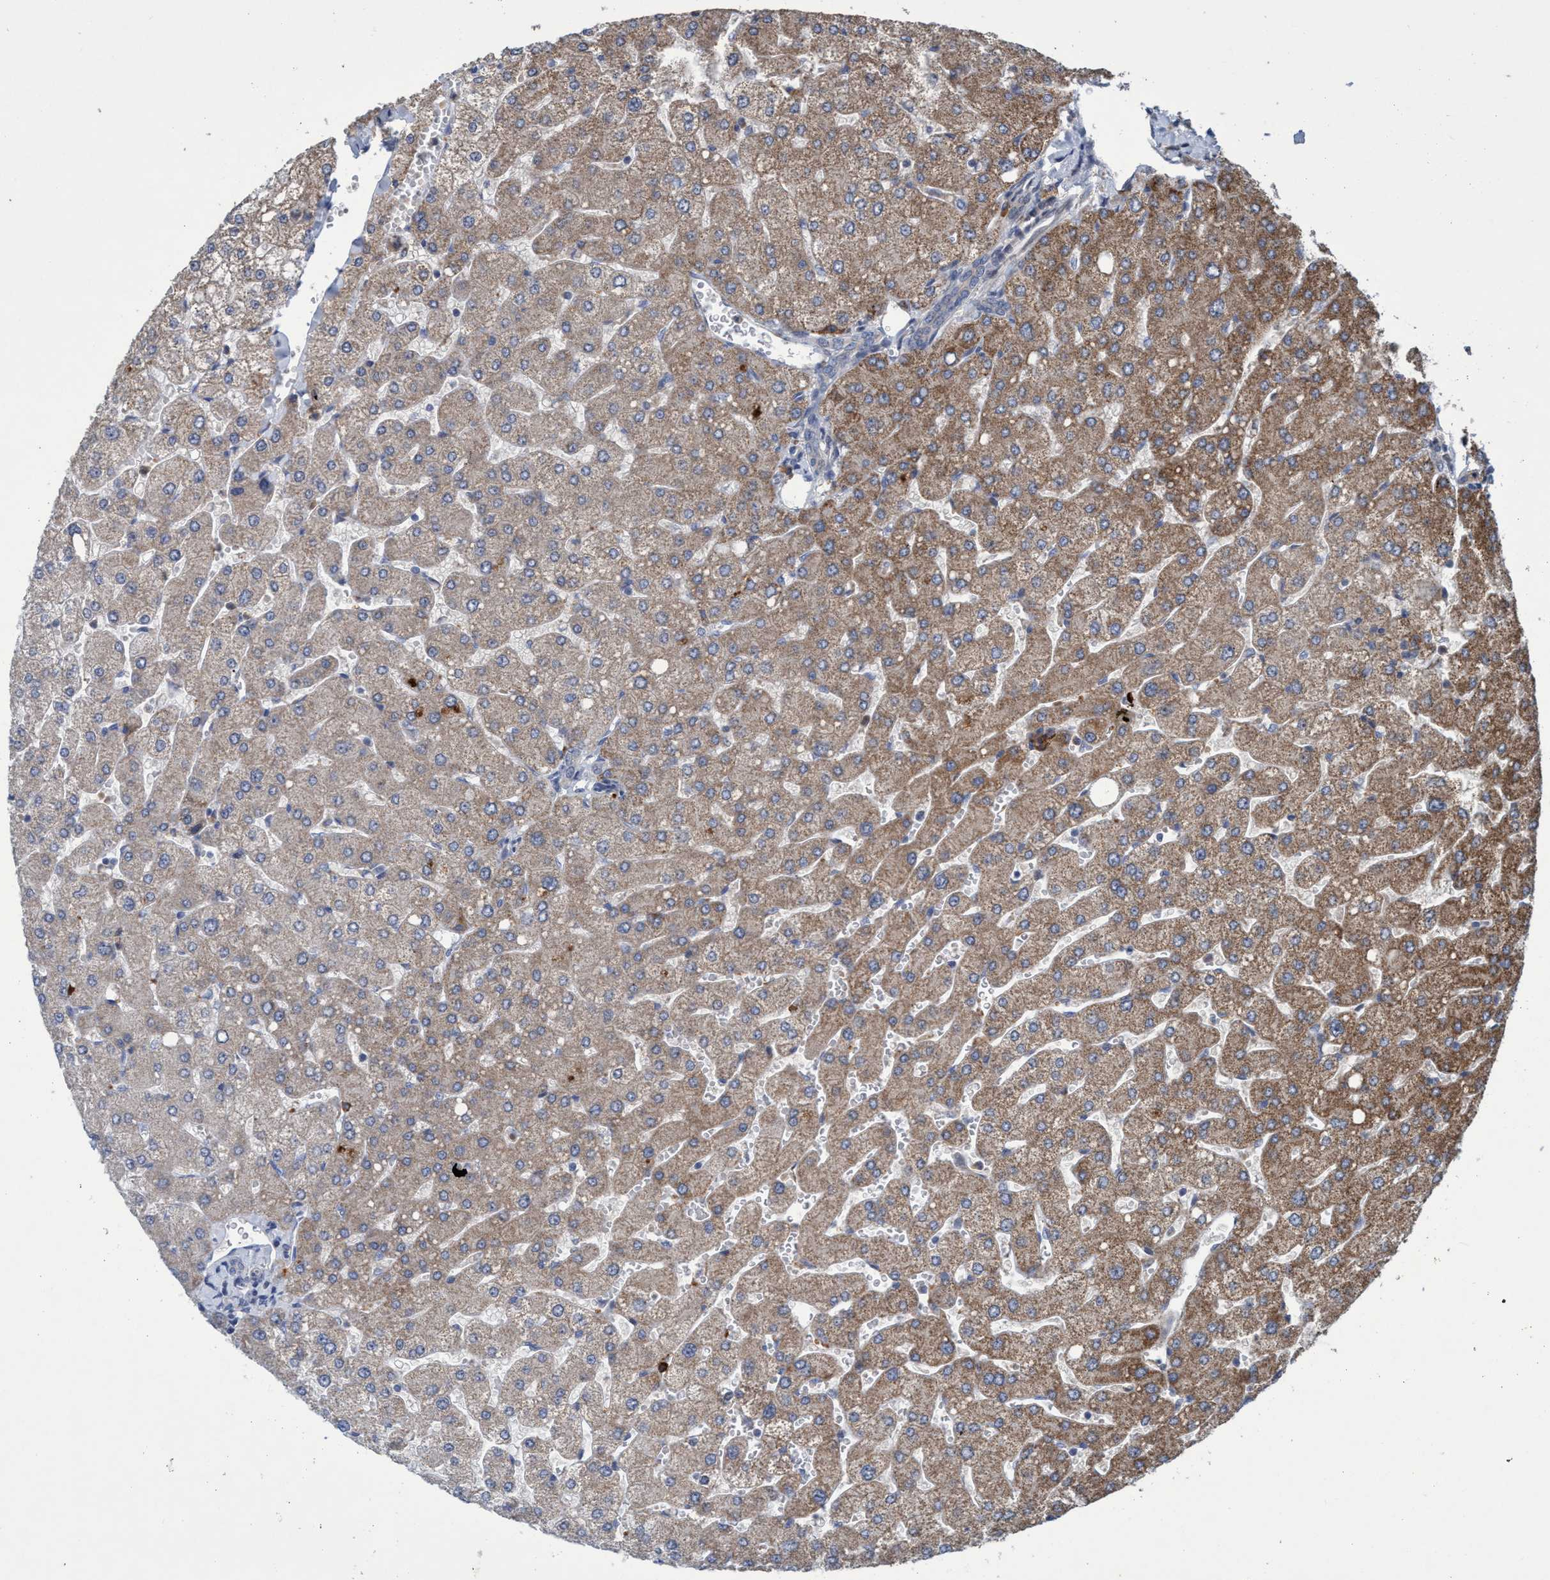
{"staining": {"intensity": "weak", "quantity": "25%-75%", "location": "cytoplasmic/membranous"}, "tissue": "liver", "cell_type": "Cholangiocytes", "image_type": "normal", "snomed": [{"axis": "morphology", "description": "Normal tissue, NOS"}, {"axis": "topography", "description": "Liver"}], "caption": "DAB (3,3'-diaminobenzidine) immunohistochemical staining of benign human liver displays weak cytoplasmic/membranous protein staining in about 25%-75% of cholangiocytes.", "gene": "ZNF677", "patient": {"sex": "male", "age": 55}}